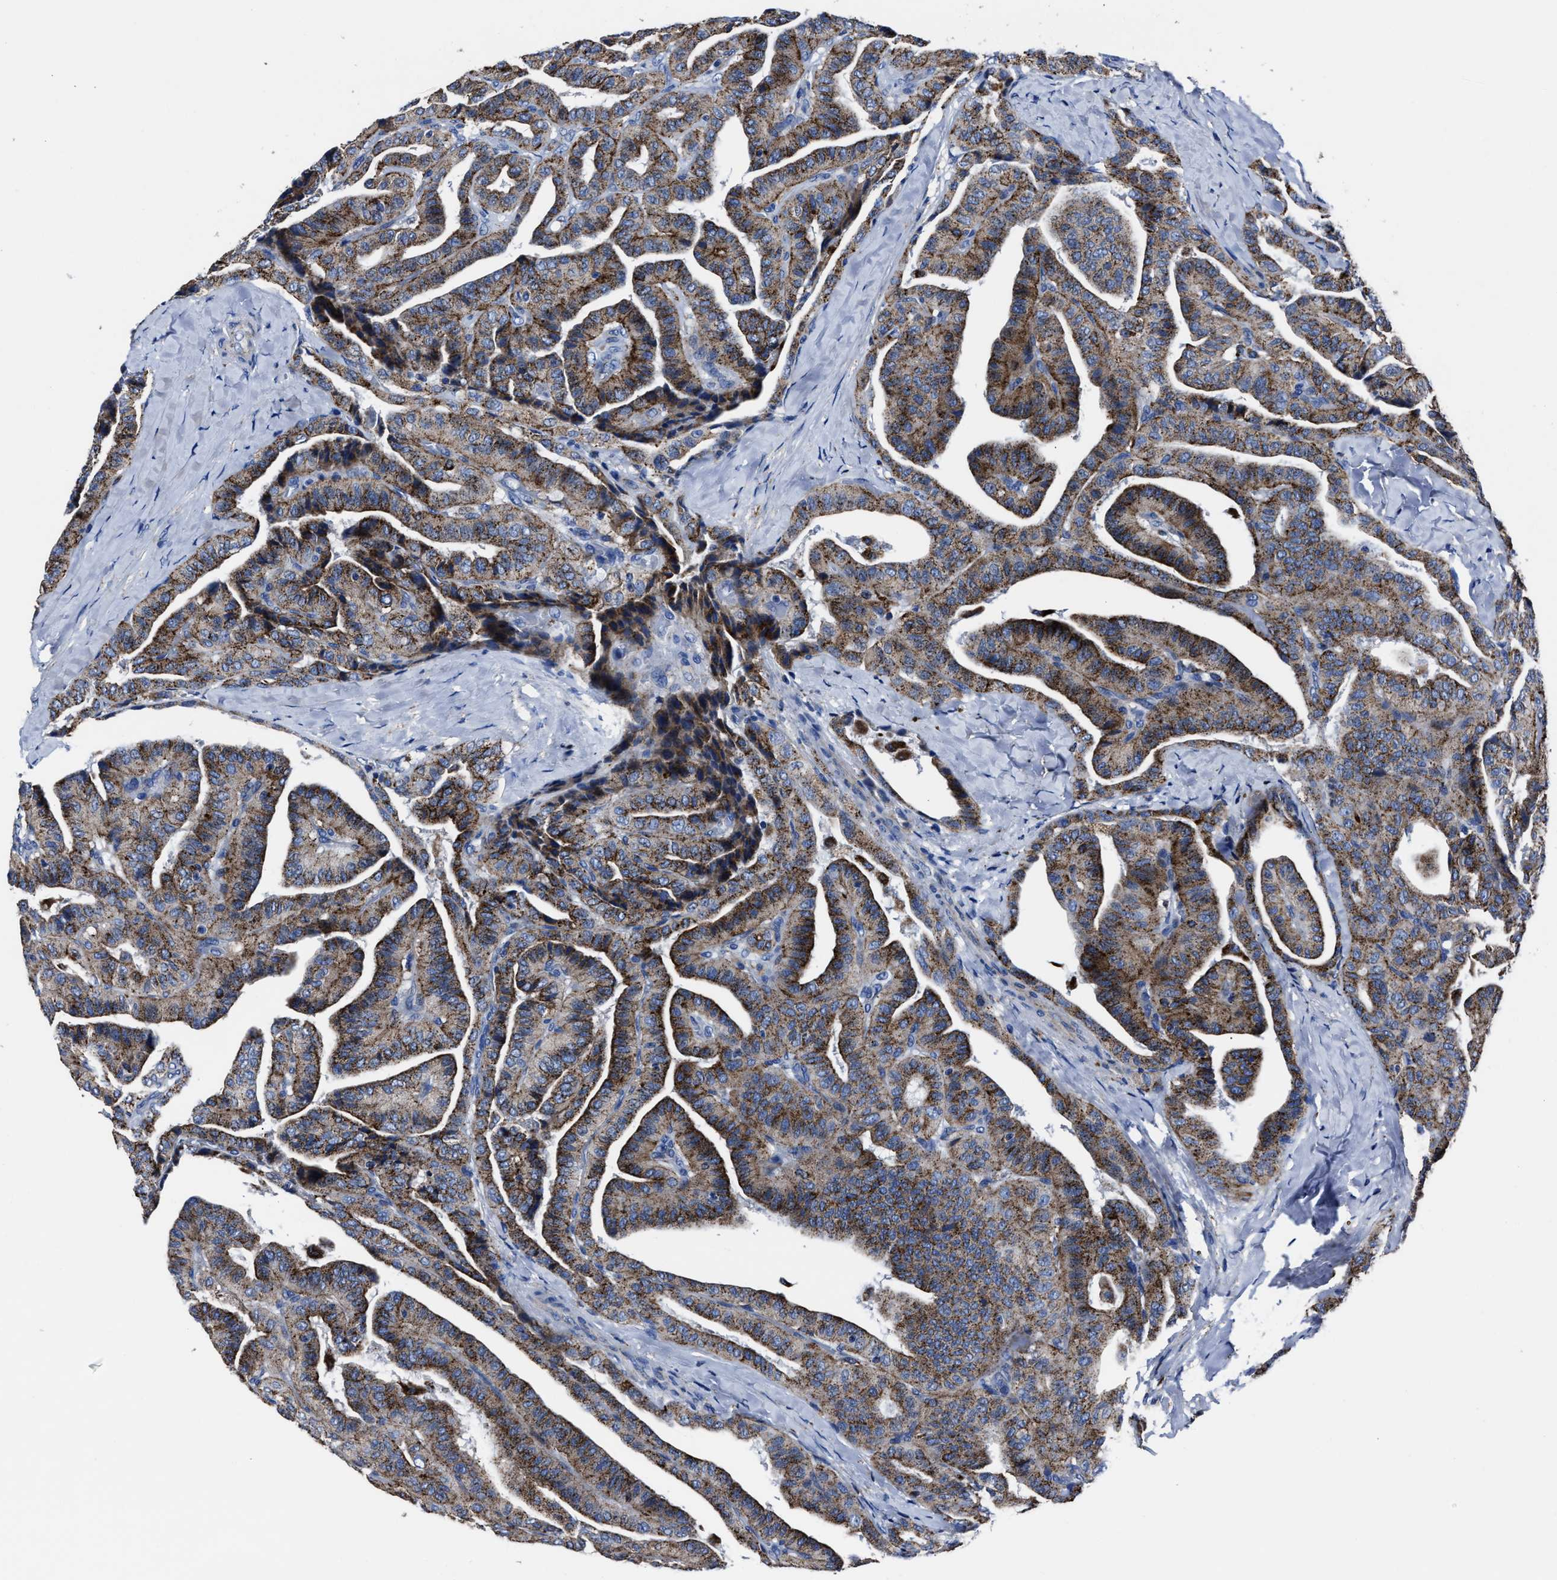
{"staining": {"intensity": "strong", "quantity": "25%-75%", "location": "cytoplasmic/membranous"}, "tissue": "thyroid cancer", "cell_type": "Tumor cells", "image_type": "cancer", "snomed": [{"axis": "morphology", "description": "Papillary adenocarcinoma, NOS"}, {"axis": "topography", "description": "Thyroid gland"}], "caption": "A high amount of strong cytoplasmic/membranous staining is seen in about 25%-75% of tumor cells in papillary adenocarcinoma (thyroid) tissue.", "gene": "LAMTOR4", "patient": {"sex": "male", "age": 77}}